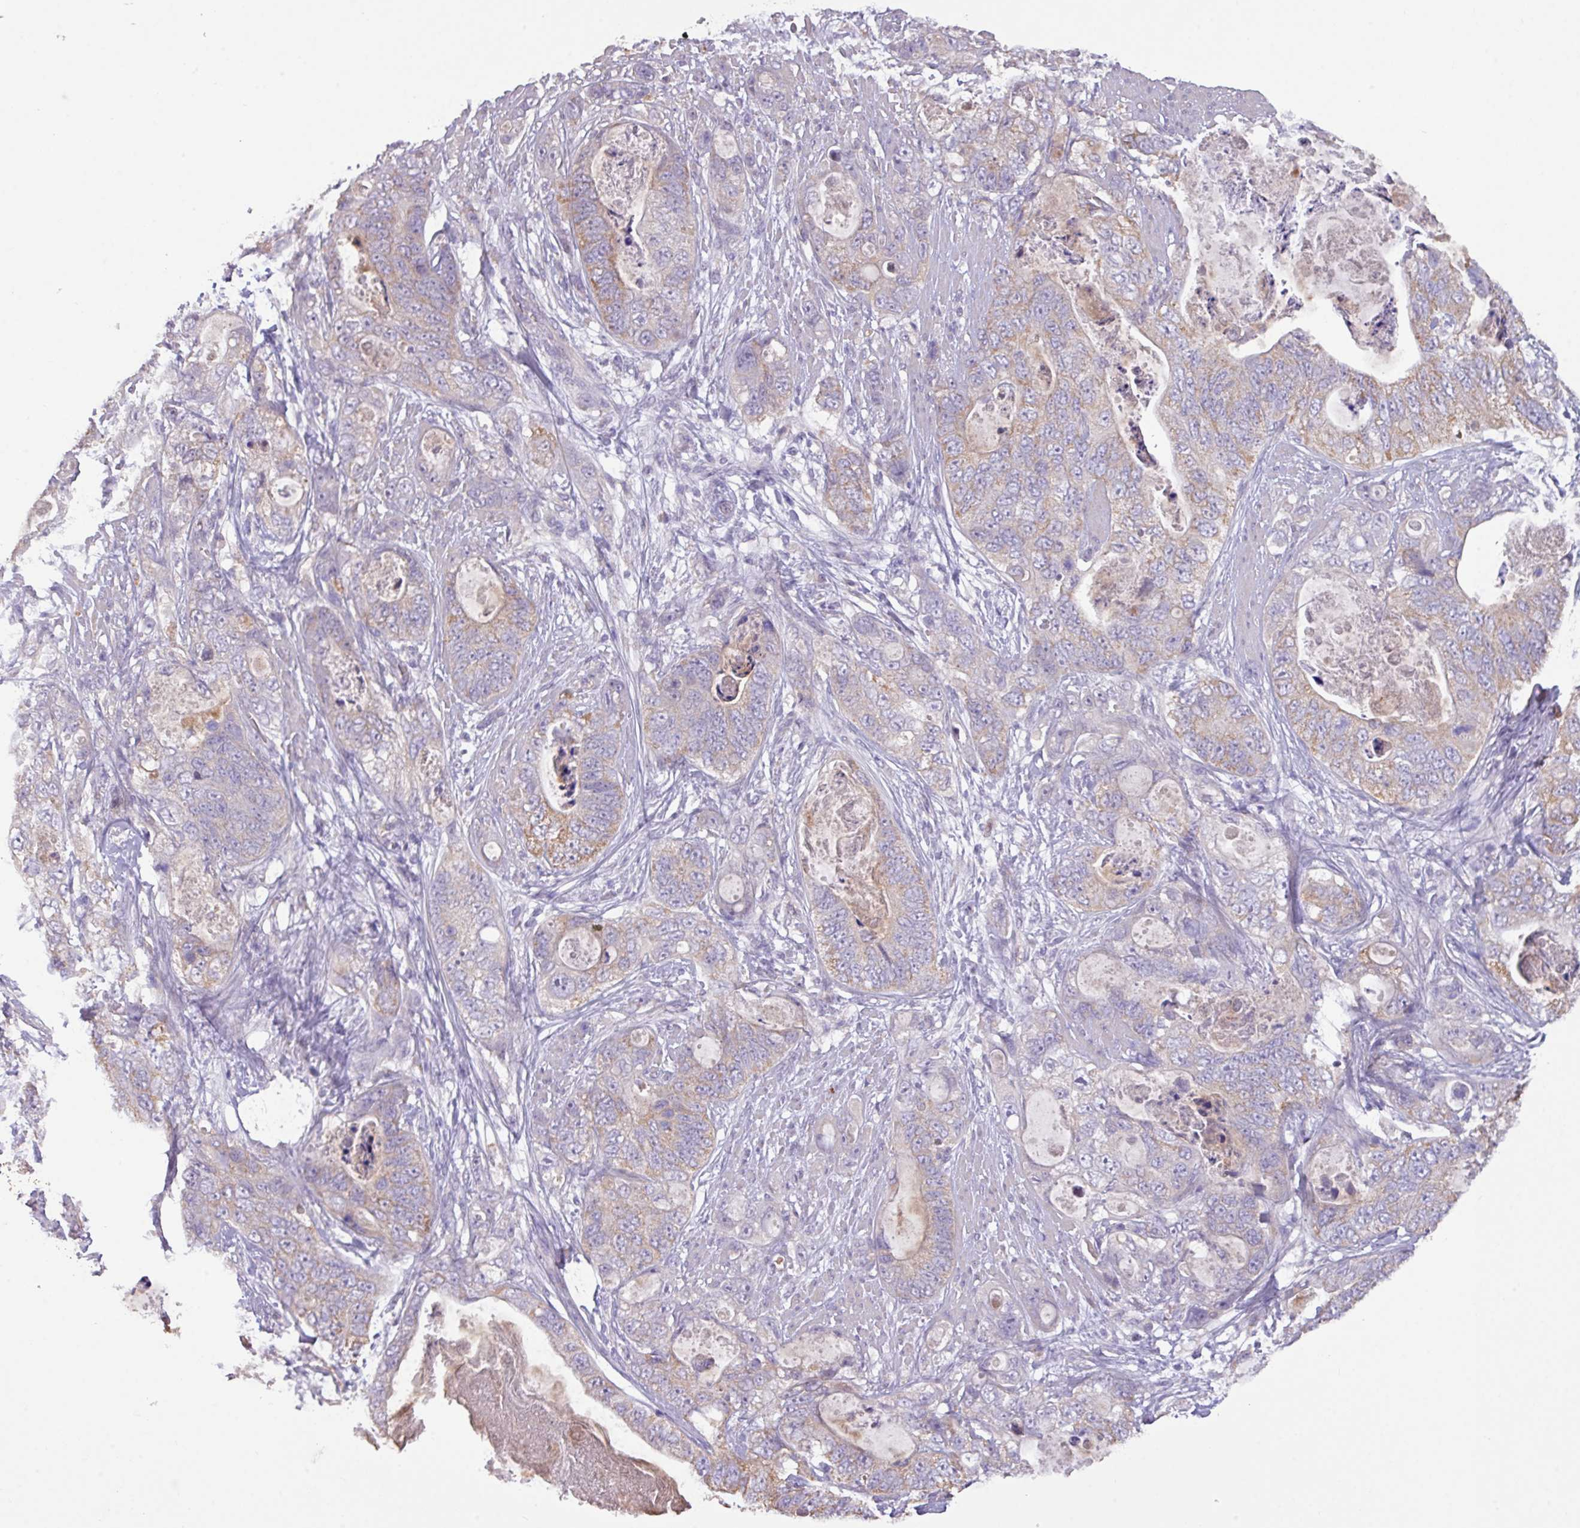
{"staining": {"intensity": "moderate", "quantity": "<25%", "location": "cytoplasmic/membranous"}, "tissue": "stomach cancer", "cell_type": "Tumor cells", "image_type": "cancer", "snomed": [{"axis": "morphology", "description": "Adenocarcinoma, NOS"}, {"axis": "topography", "description": "Stomach"}], "caption": "Immunohistochemistry (IHC) (DAB (3,3'-diaminobenzidine)) staining of human stomach adenocarcinoma reveals moderate cytoplasmic/membranous protein staining in approximately <25% of tumor cells.", "gene": "PRADC1", "patient": {"sex": "female", "age": 89}}